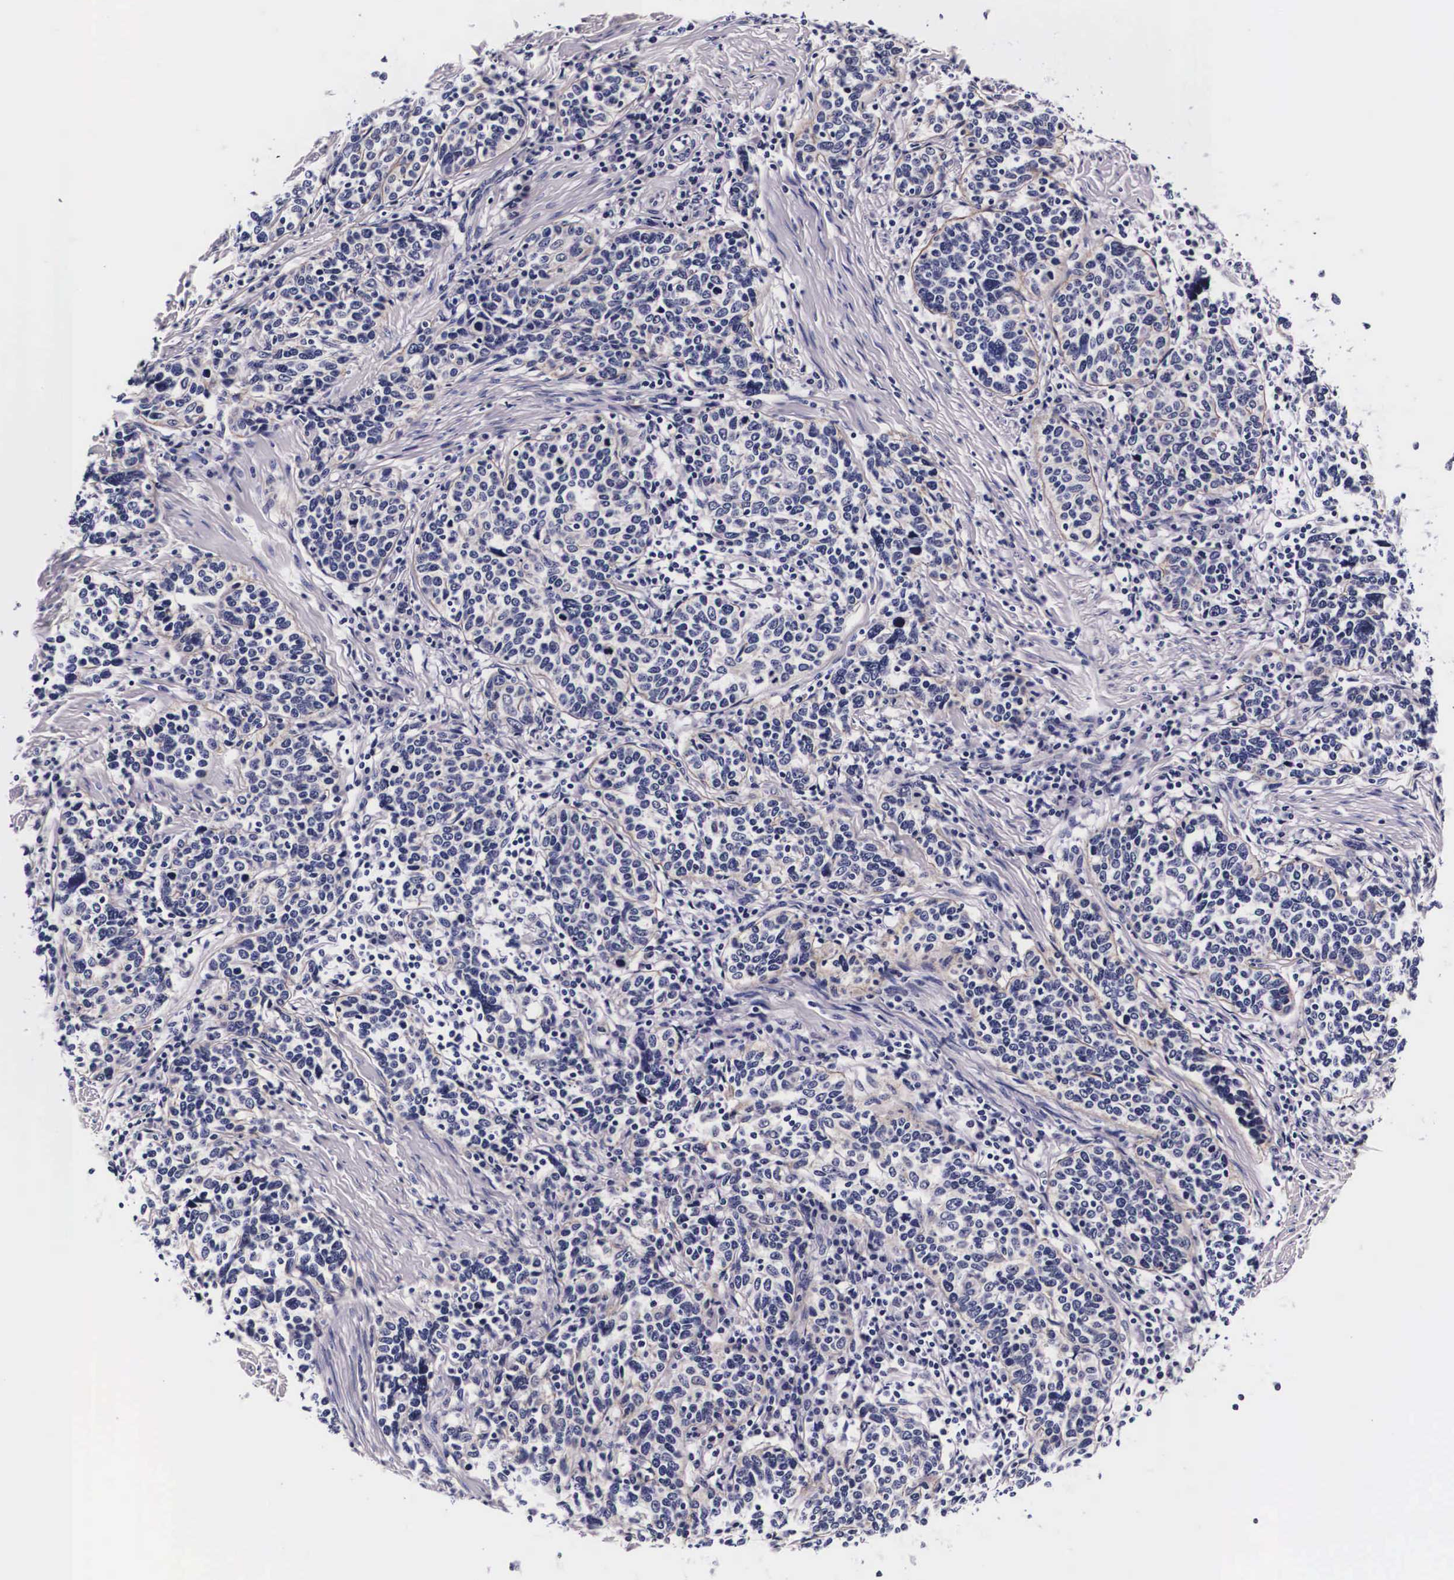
{"staining": {"intensity": "negative", "quantity": "none", "location": "none"}, "tissue": "cervical cancer", "cell_type": "Tumor cells", "image_type": "cancer", "snomed": [{"axis": "morphology", "description": "Squamous cell carcinoma, NOS"}, {"axis": "topography", "description": "Cervix"}], "caption": "High power microscopy image of an immunohistochemistry (IHC) micrograph of cervical cancer, revealing no significant positivity in tumor cells. (DAB immunohistochemistry (IHC) with hematoxylin counter stain).", "gene": "PHETA2", "patient": {"sex": "female", "age": 41}}